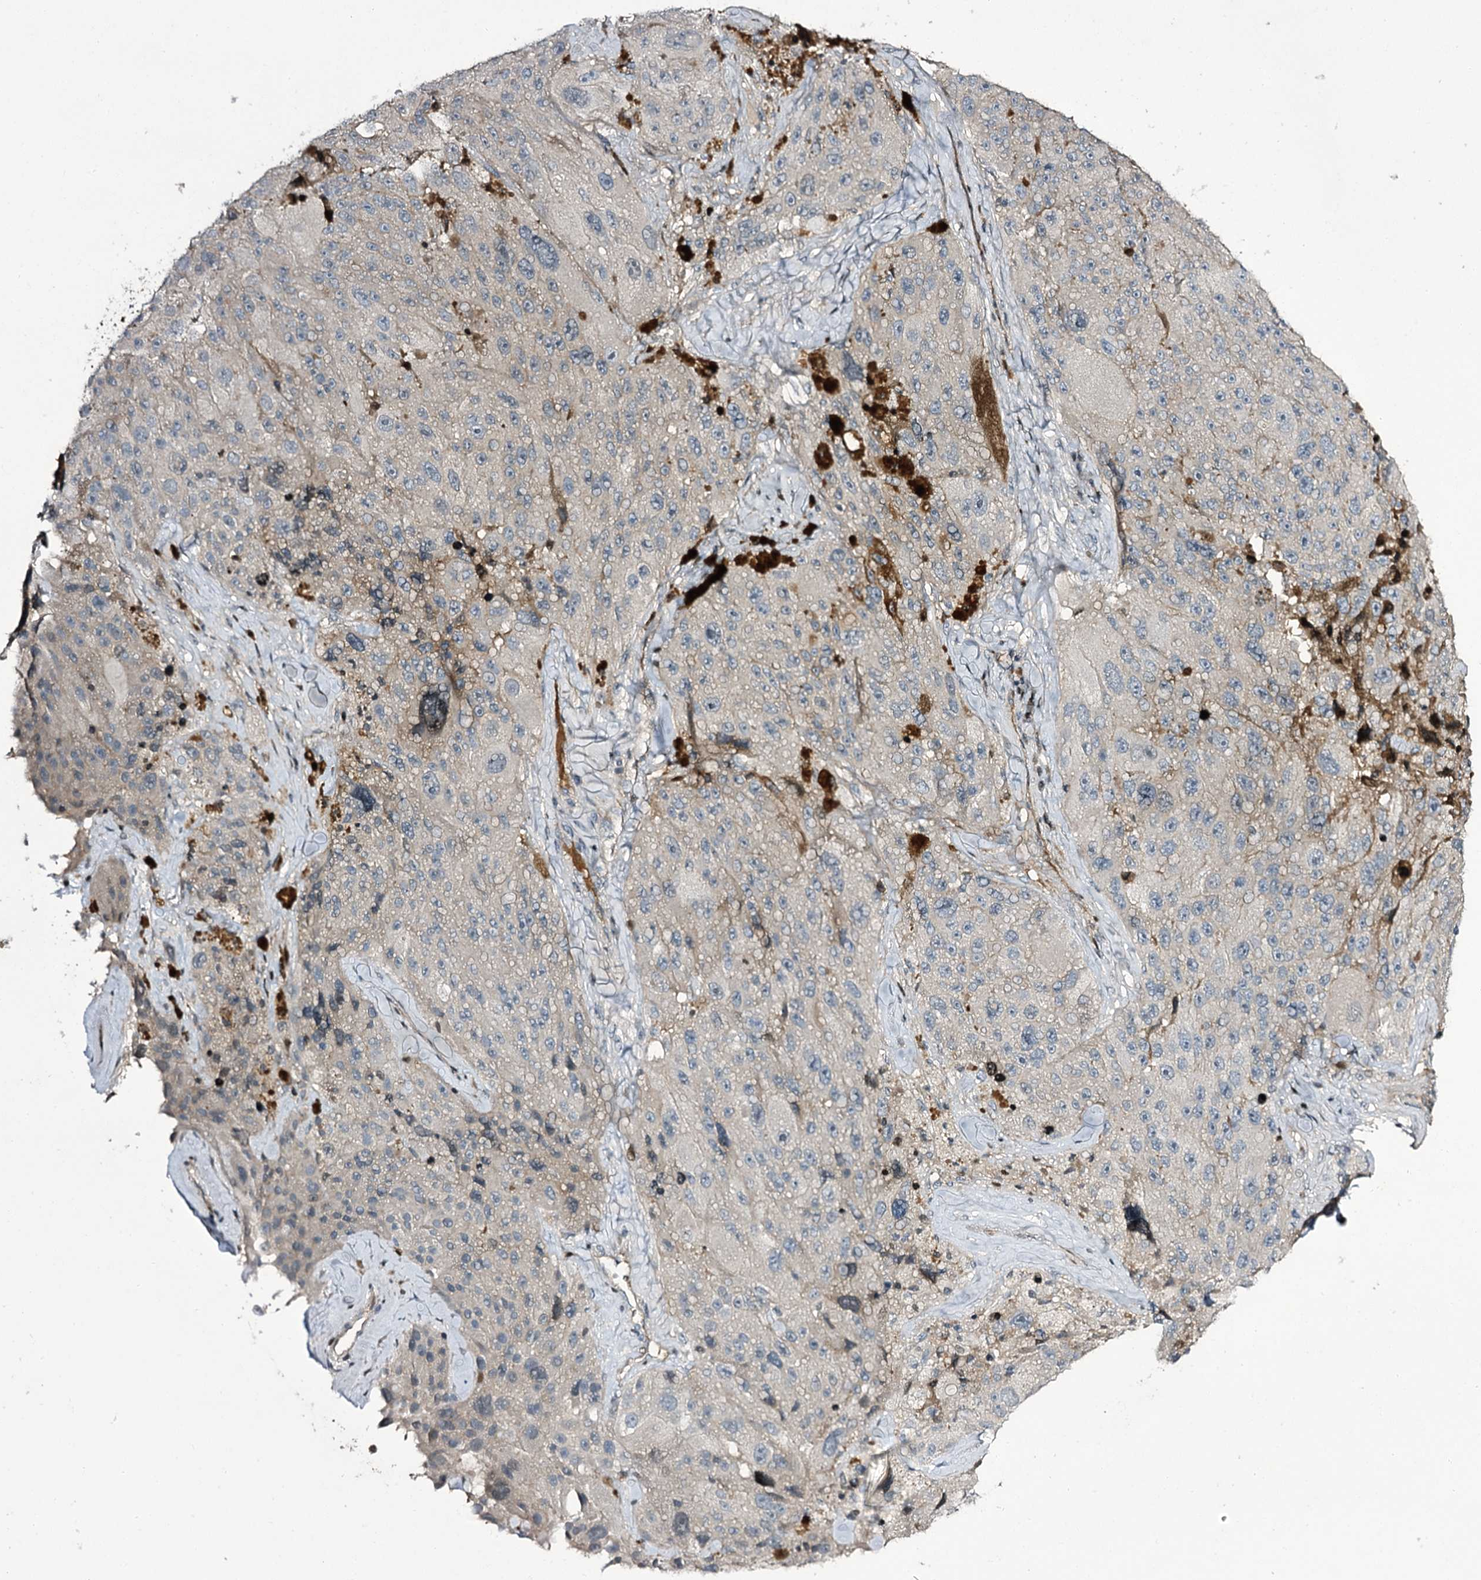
{"staining": {"intensity": "negative", "quantity": "none", "location": "none"}, "tissue": "melanoma", "cell_type": "Tumor cells", "image_type": "cancer", "snomed": [{"axis": "morphology", "description": "Malignant melanoma, Metastatic site"}, {"axis": "topography", "description": "Lymph node"}], "caption": "This is an IHC image of human melanoma. There is no positivity in tumor cells.", "gene": "ITFG2", "patient": {"sex": "male", "age": 62}}